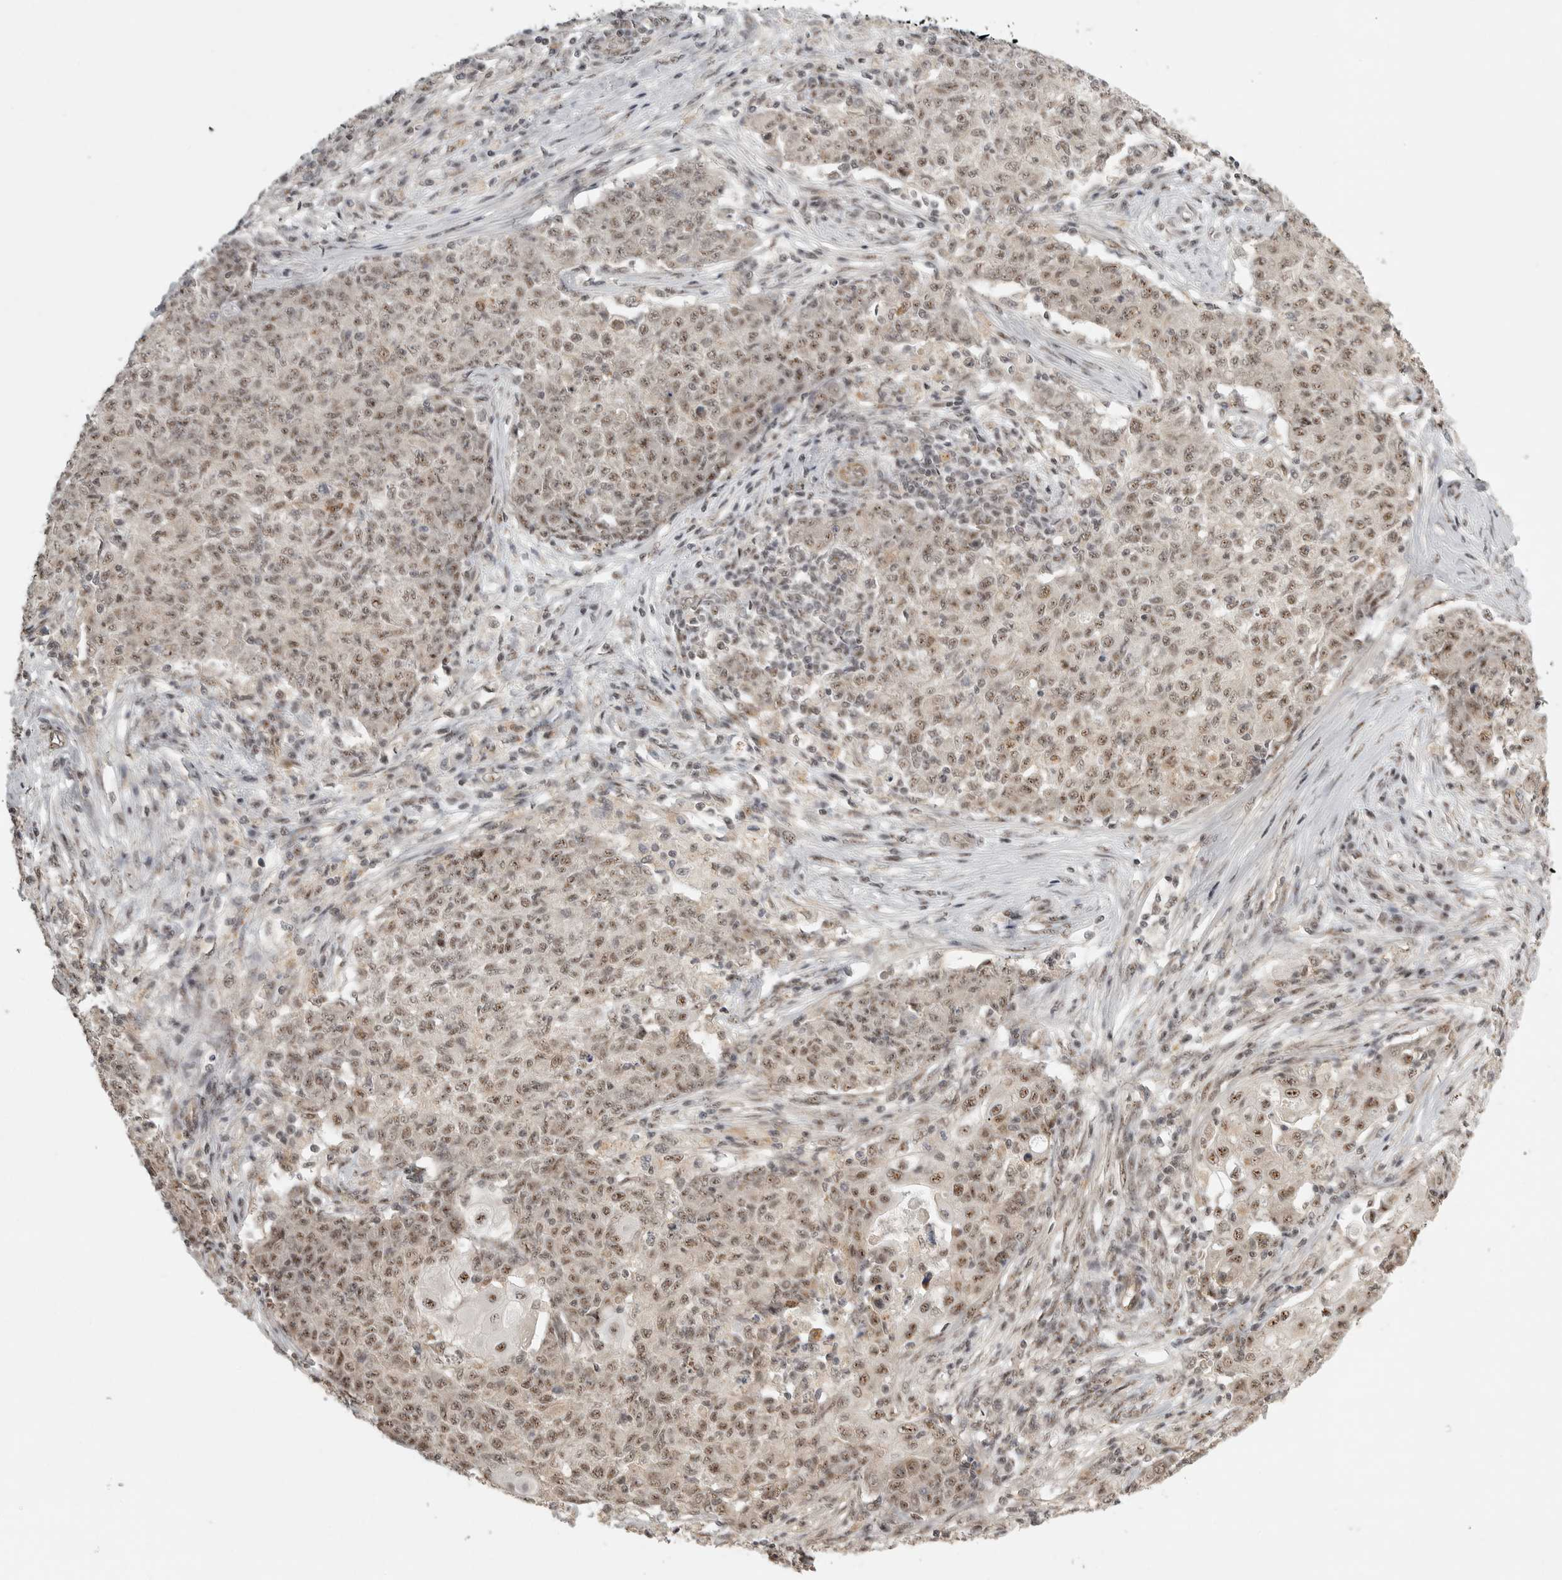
{"staining": {"intensity": "weak", "quantity": ">75%", "location": "nuclear"}, "tissue": "ovarian cancer", "cell_type": "Tumor cells", "image_type": "cancer", "snomed": [{"axis": "morphology", "description": "Carcinoma, endometroid"}, {"axis": "topography", "description": "Ovary"}], "caption": "Endometroid carcinoma (ovarian) stained with IHC displays weak nuclear positivity in approximately >75% of tumor cells.", "gene": "POMP", "patient": {"sex": "female", "age": 42}}